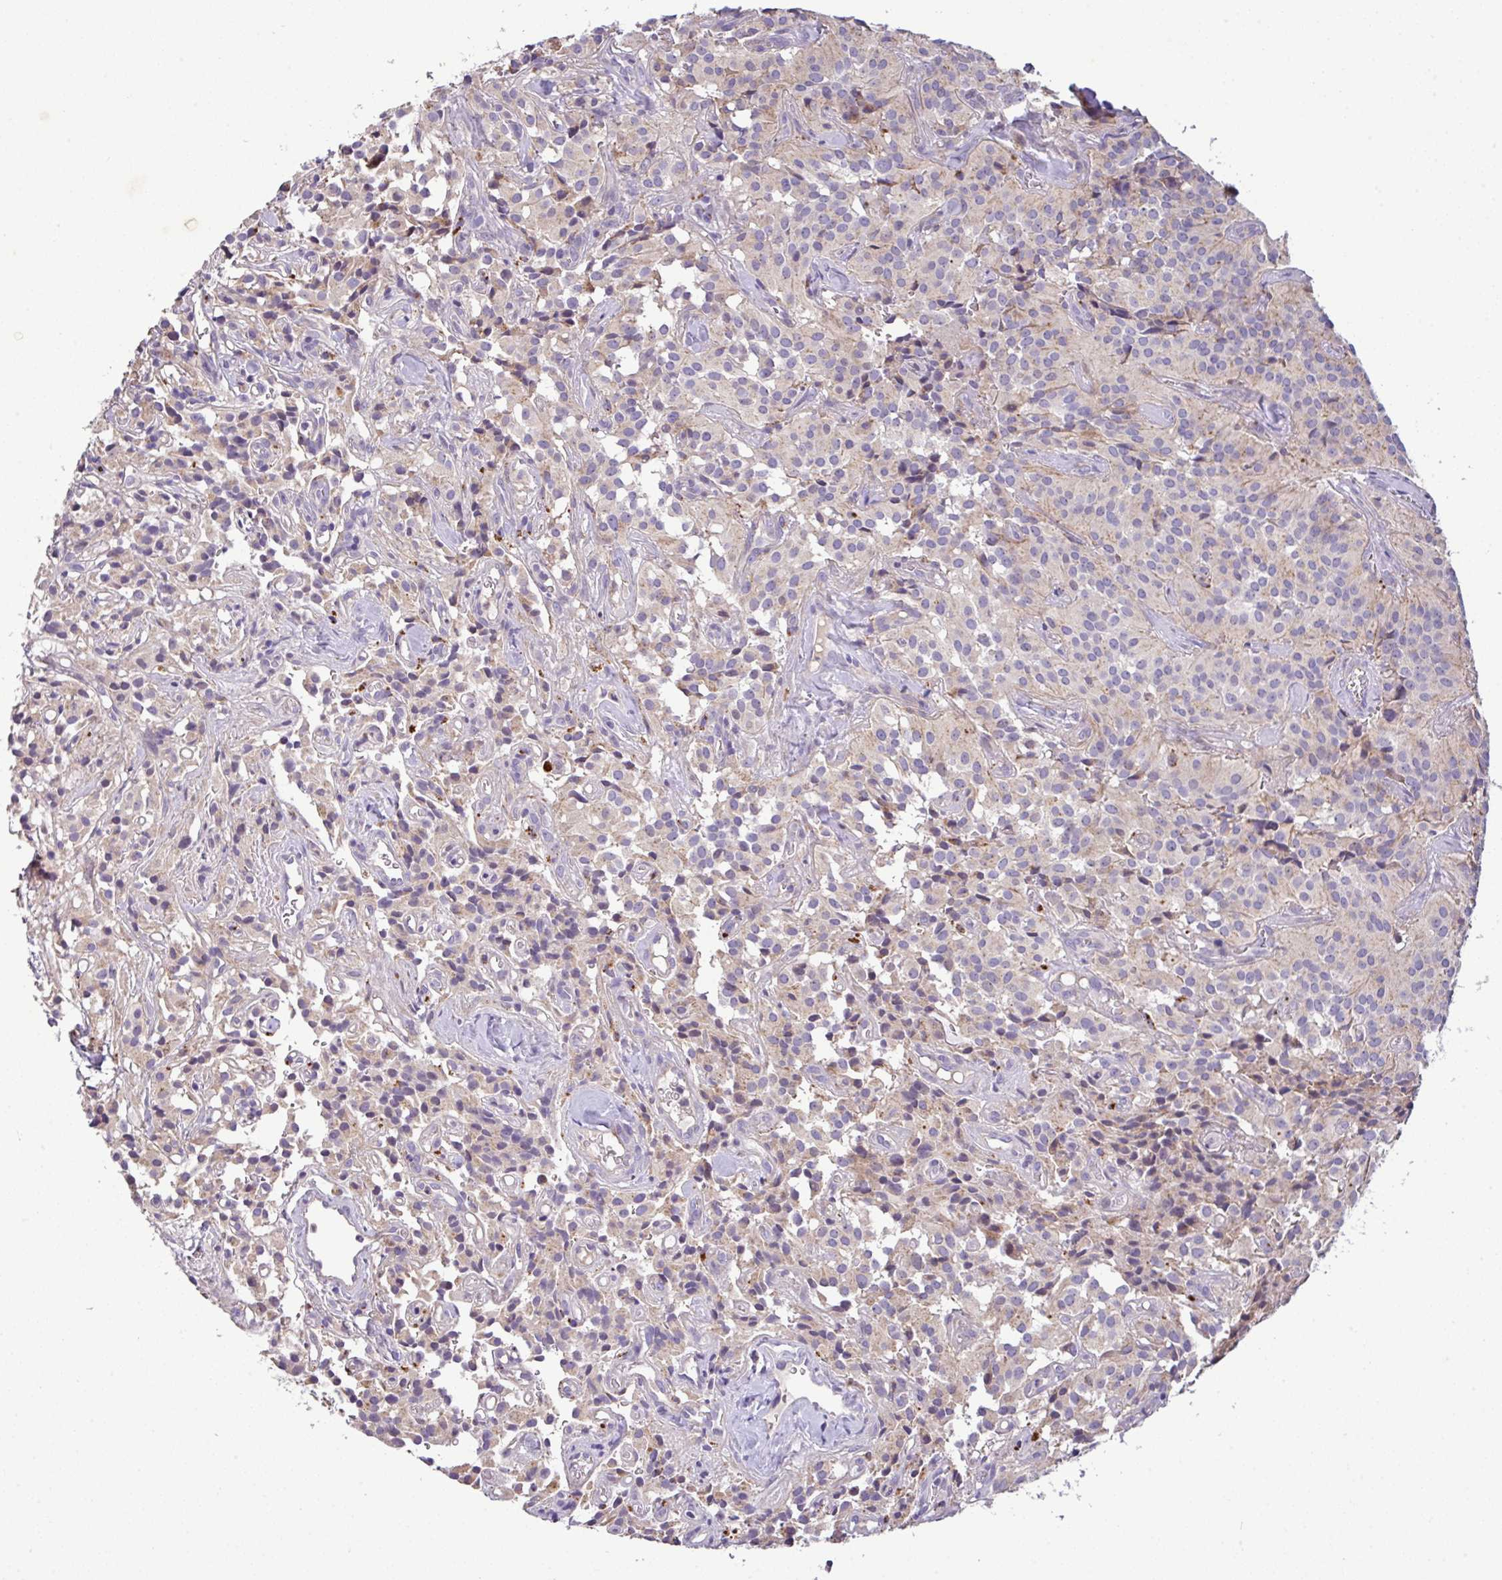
{"staining": {"intensity": "weak", "quantity": "25%-75%", "location": "cytoplasmic/membranous"}, "tissue": "glioma", "cell_type": "Tumor cells", "image_type": "cancer", "snomed": [{"axis": "morphology", "description": "Glioma, malignant, Low grade"}, {"axis": "topography", "description": "Brain"}], "caption": "Tumor cells show low levels of weak cytoplasmic/membranous positivity in approximately 25%-75% of cells in human glioma.", "gene": "EPN3", "patient": {"sex": "male", "age": 42}}